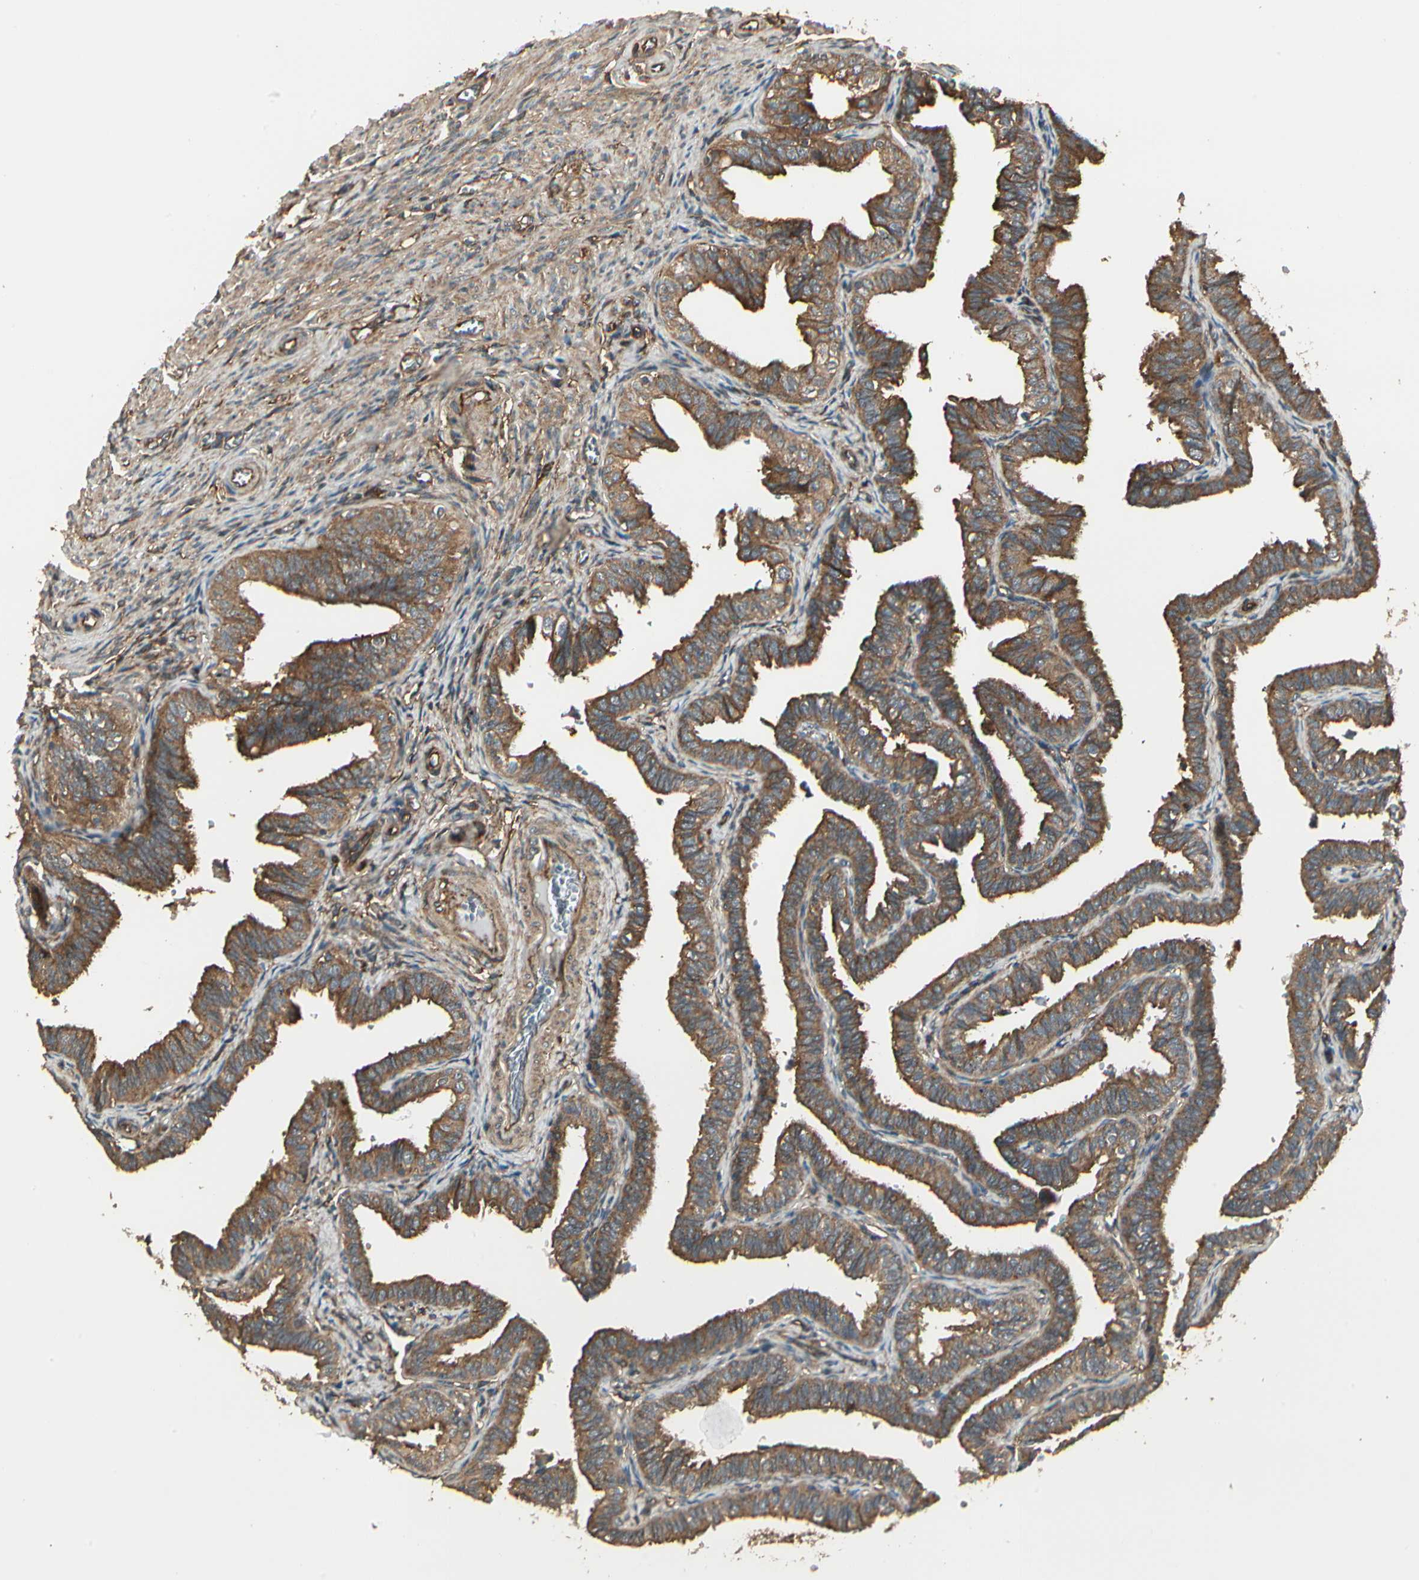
{"staining": {"intensity": "strong", "quantity": ">75%", "location": "cytoplasmic/membranous"}, "tissue": "fallopian tube", "cell_type": "Glandular cells", "image_type": "normal", "snomed": [{"axis": "morphology", "description": "Normal tissue, NOS"}, {"axis": "topography", "description": "Fallopian tube"}], "caption": "The immunohistochemical stain labels strong cytoplasmic/membranous positivity in glandular cells of benign fallopian tube. (Stains: DAB (3,3'-diaminobenzidine) in brown, nuclei in blue, Microscopy: brightfield microscopy at high magnification).", "gene": "FKBP15", "patient": {"sex": "female", "age": 46}}